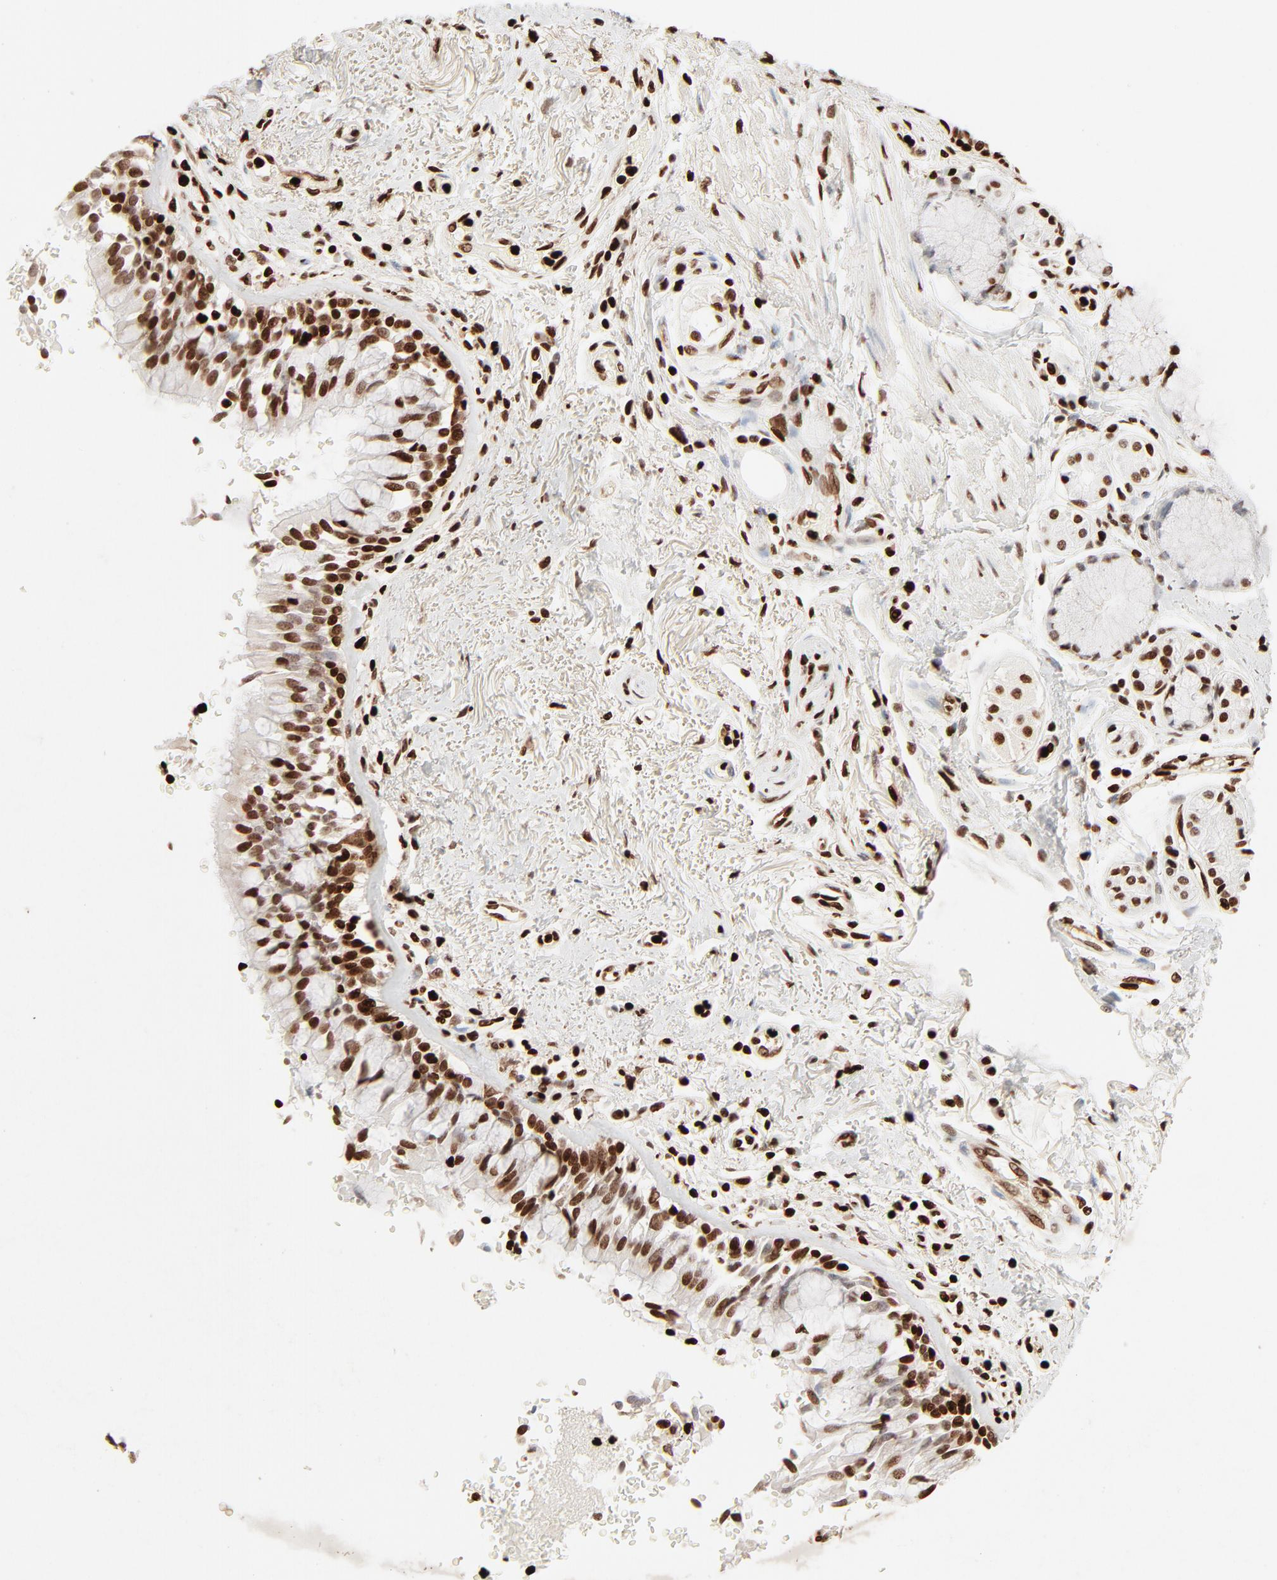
{"staining": {"intensity": "strong", "quantity": ">75%", "location": "nuclear"}, "tissue": "bronchus", "cell_type": "Respiratory epithelial cells", "image_type": "normal", "snomed": [{"axis": "morphology", "description": "Normal tissue, NOS"}, {"axis": "morphology", "description": "Adenocarcinoma, NOS"}, {"axis": "topography", "description": "Bronchus"}, {"axis": "topography", "description": "Lung"}], "caption": "High-power microscopy captured an immunohistochemistry (IHC) micrograph of benign bronchus, revealing strong nuclear expression in about >75% of respiratory epithelial cells.", "gene": "HMGB1", "patient": {"sex": "male", "age": 71}}